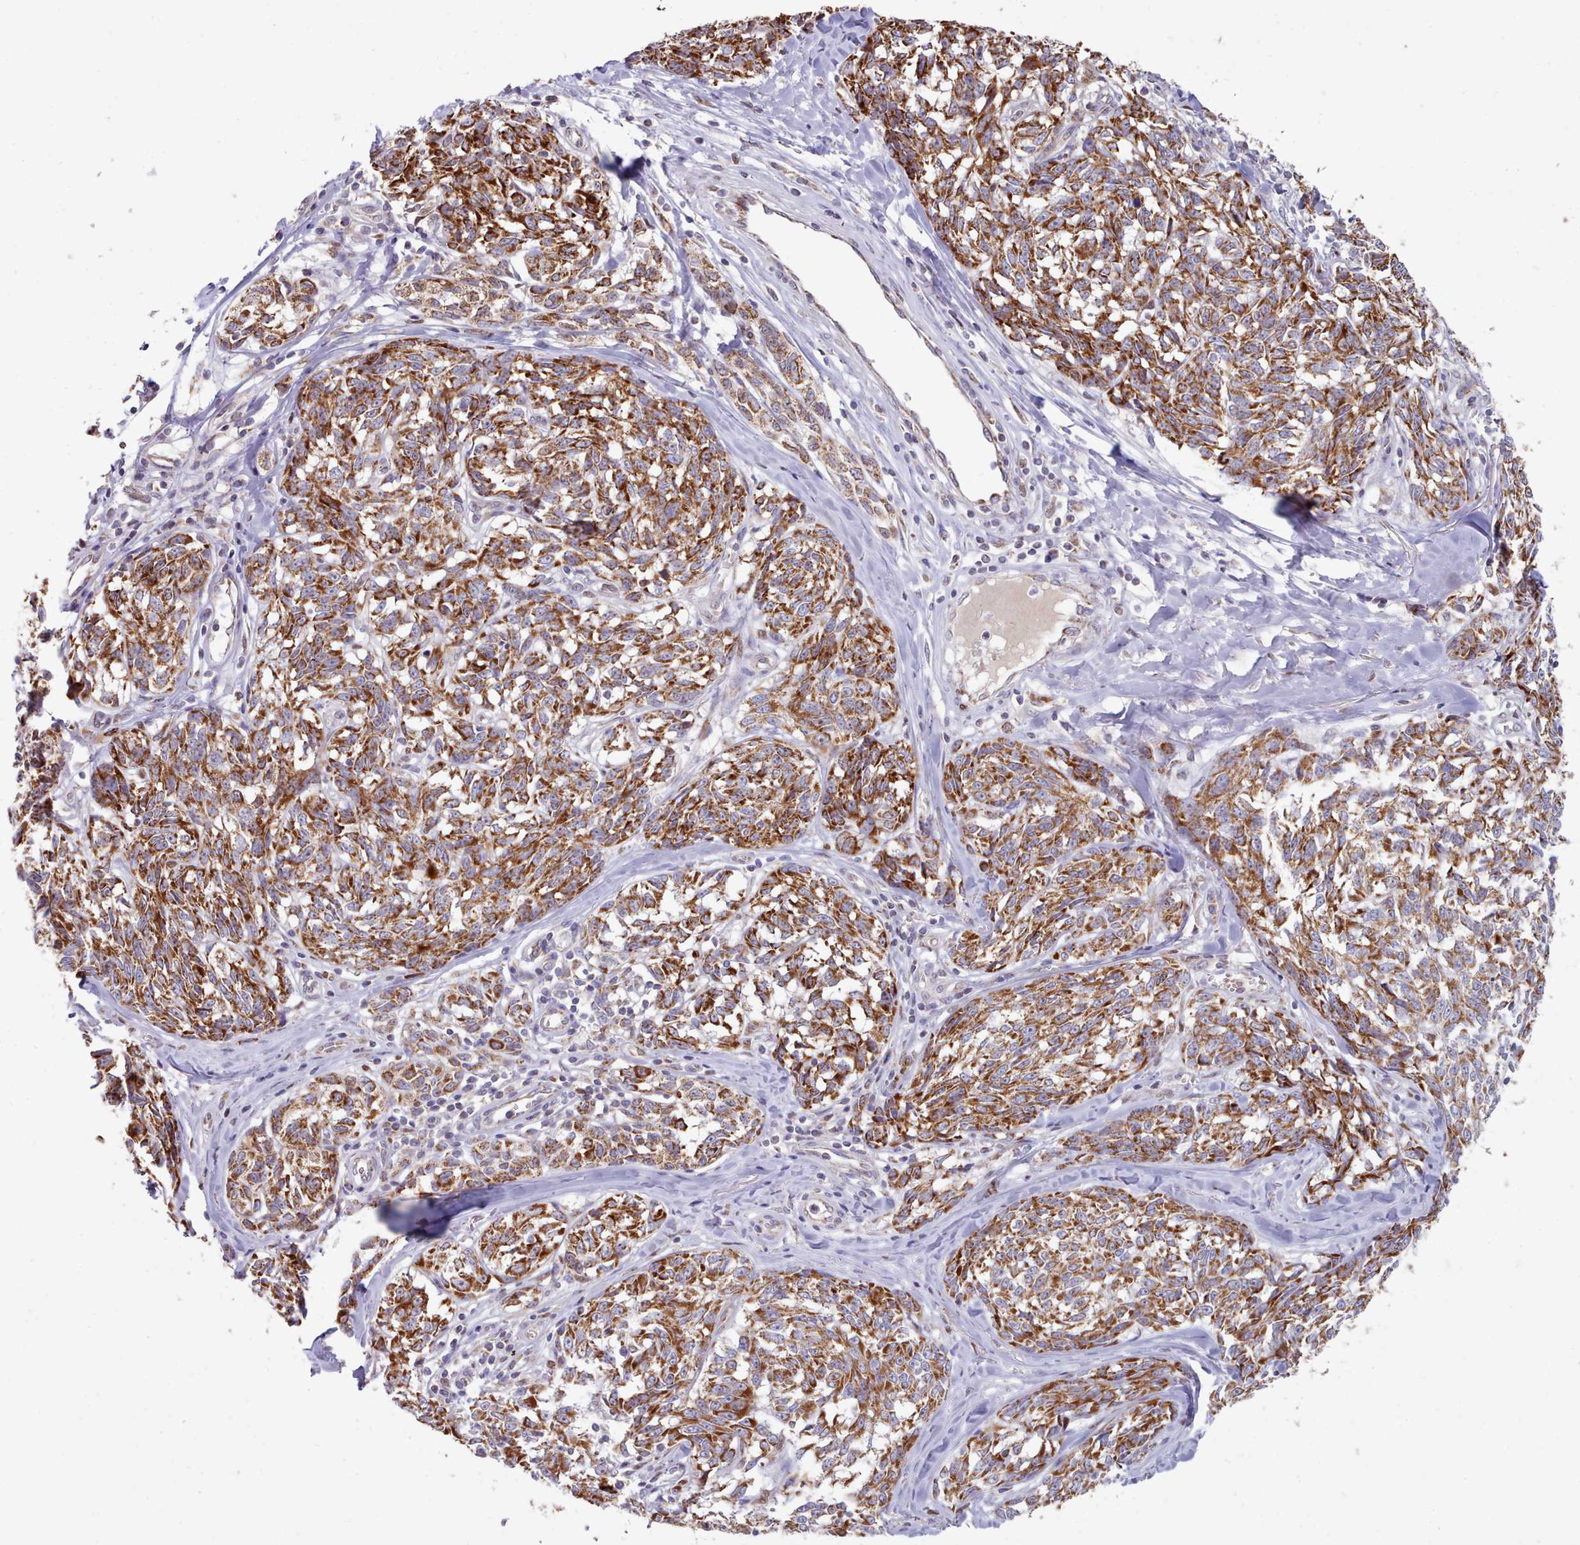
{"staining": {"intensity": "strong", "quantity": ">75%", "location": "cytoplasmic/membranous"}, "tissue": "melanoma", "cell_type": "Tumor cells", "image_type": "cancer", "snomed": [{"axis": "morphology", "description": "Normal tissue, NOS"}, {"axis": "morphology", "description": "Malignant melanoma, NOS"}, {"axis": "topography", "description": "Skin"}], "caption": "The histopathology image shows staining of melanoma, revealing strong cytoplasmic/membranous protein staining (brown color) within tumor cells. The staining was performed using DAB, with brown indicating positive protein expression. Nuclei are stained blue with hematoxylin.", "gene": "HSDL2", "patient": {"sex": "female", "age": 64}}